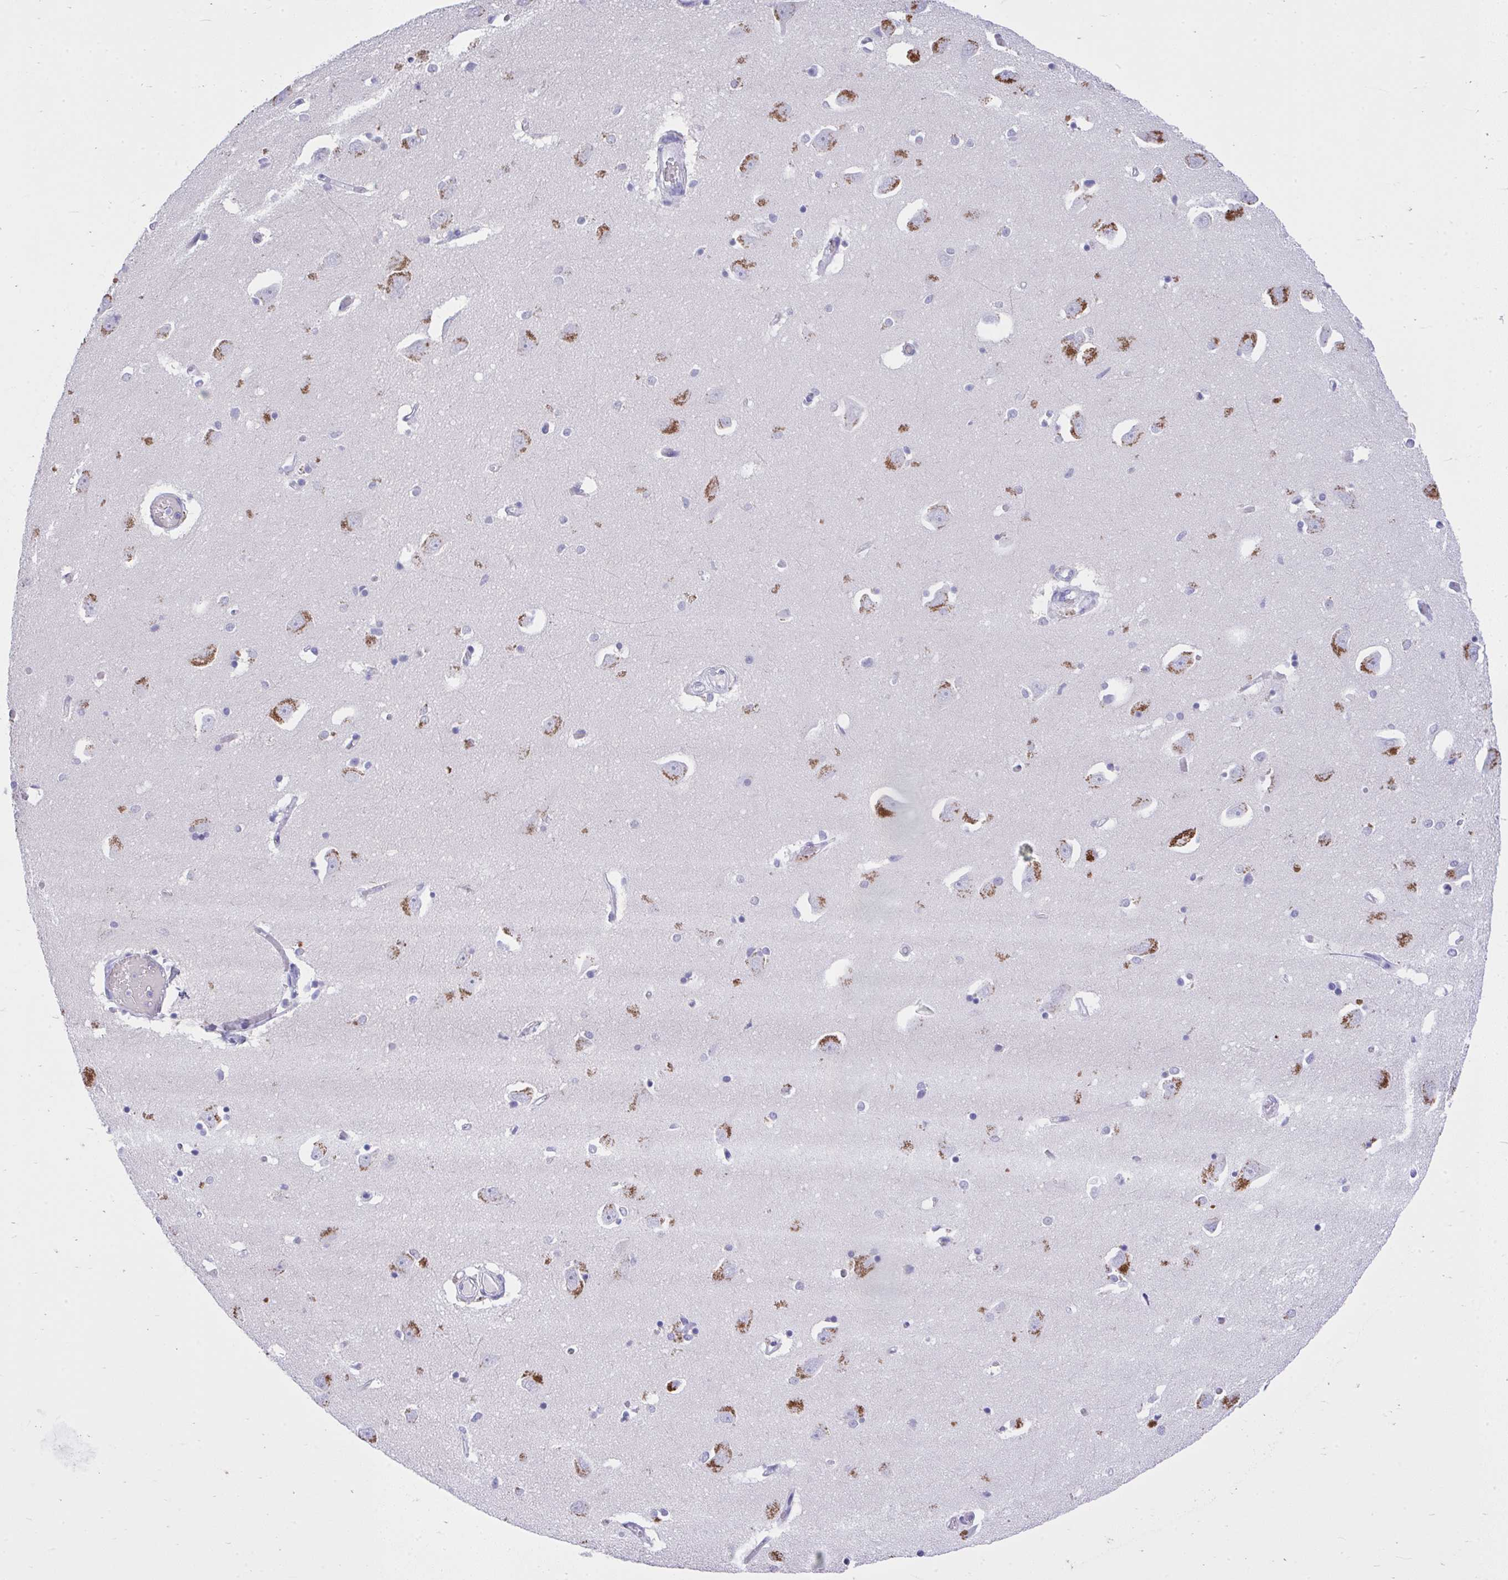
{"staining": {"intensity": "moderate", "quantity": "<25%", "location": "cytoplasmic/membranous"}, "tissue": "caudate", "cell_type": "Glial cells", "image_type": "normal", "snomed": [{"axis": "morphology", "description": "Normal tissue, NOS"}, {"axis": "topography", "description": "Lateral ventricle wall"}, {"axis": "topography", "description": "Hippocampus"}], "caption": "DAB immunohistochemical staining of normal caudate shows moderate cytoplasmic/membranous protein staining in about <25% of glial cells. Nuclei are stained in blue.", "gene": "MS4A12", "patient": {"sex": "female", "age": 63}}